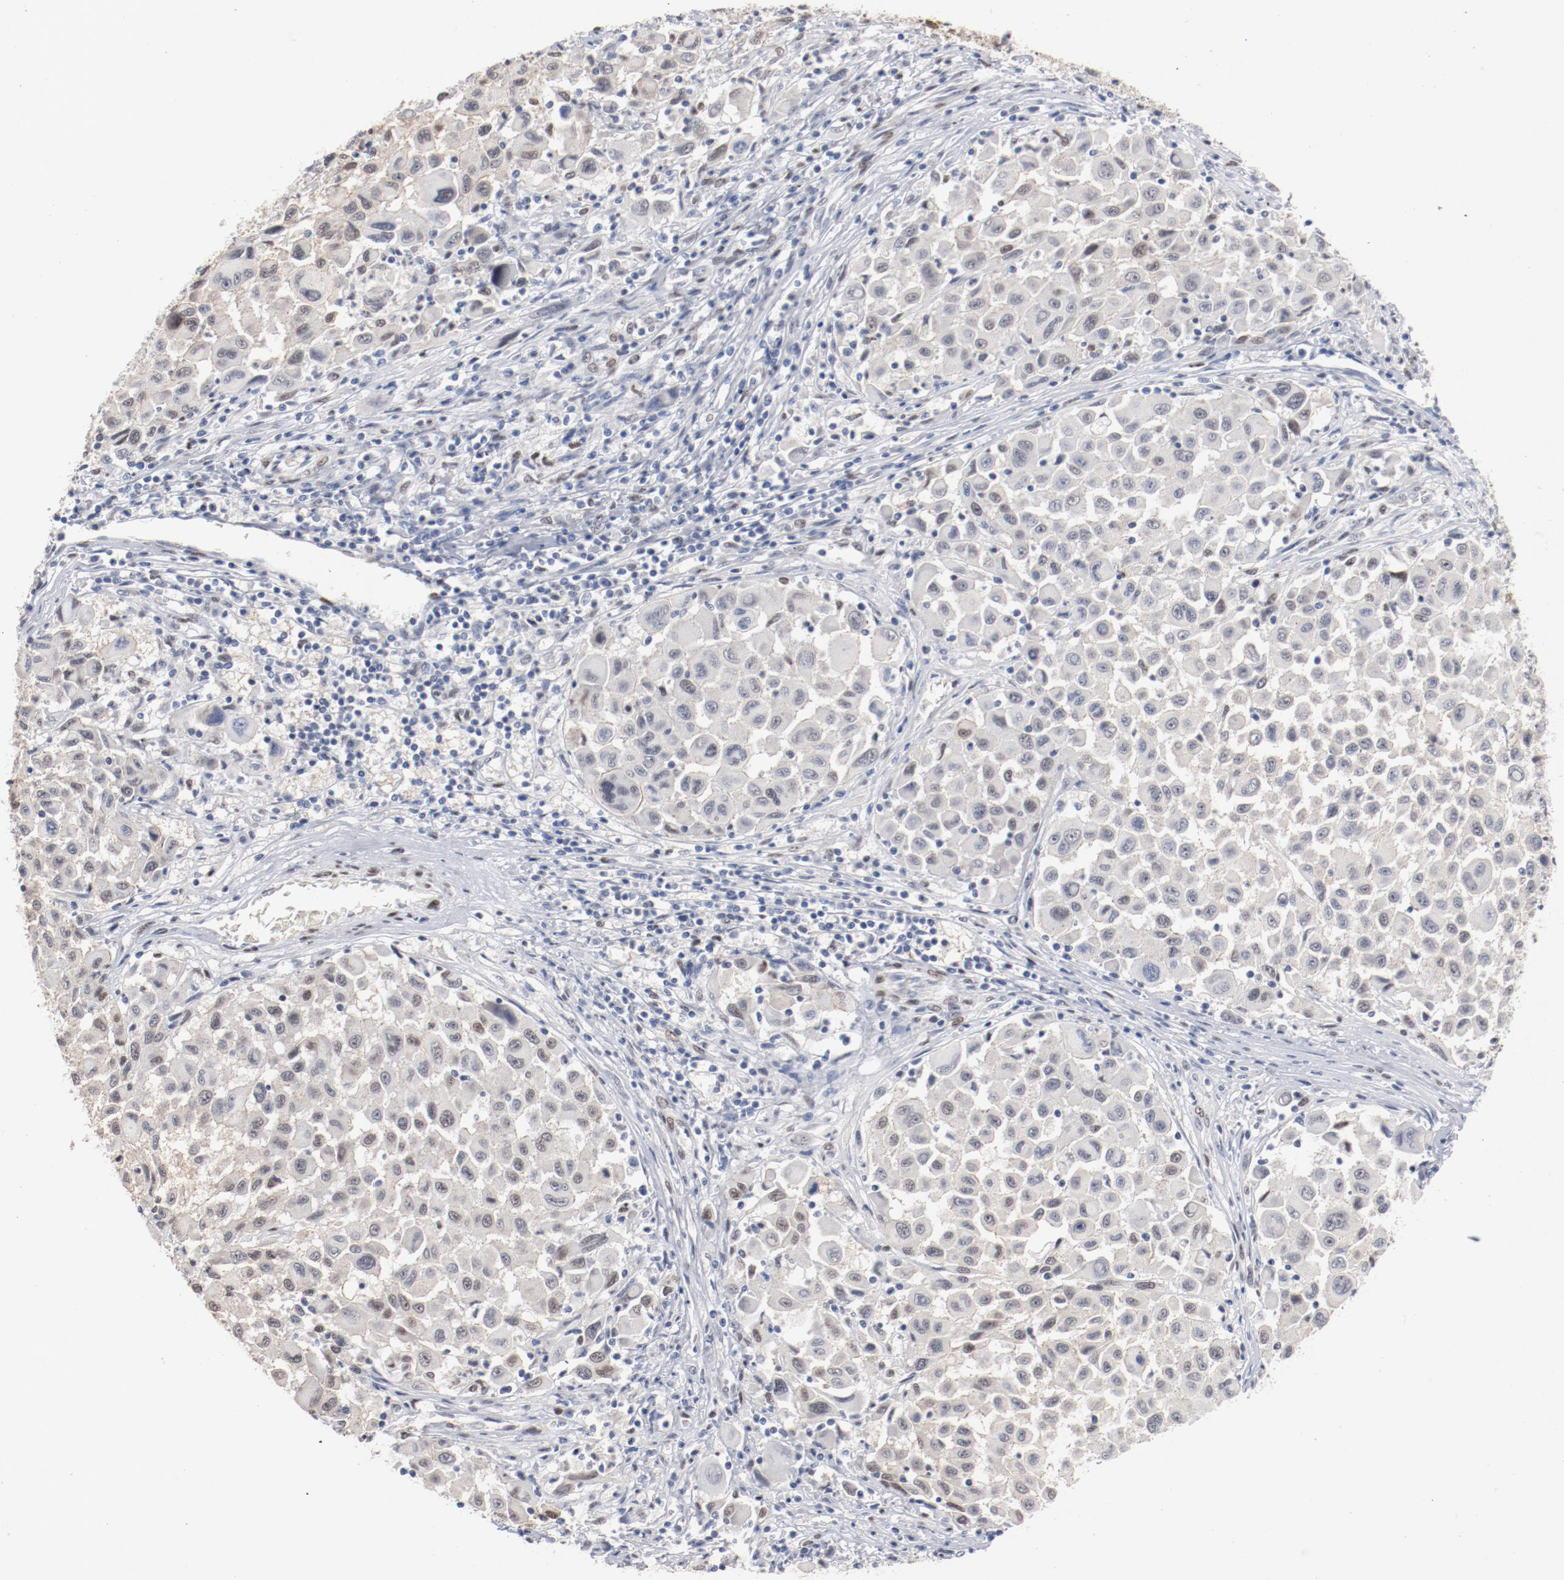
{"staining": {"intensity": "negative", "quantity": "none", "location": "none"}, "tissue": "melanoma", "cell_type": "Tumor cells", "image_type": "cancer", "snomed": [{"axis": "morphology", "description": "Malignant melanoma, Metastatic site"}, {"axis": "topography", "description": "Lymph node"}], "caption": "A micrograph of human malignant melanoma (metastatic site) is negative for staining in tumor cells.", "gene": "ZEB2", "patient": {"sex": "male", "age": 61}}